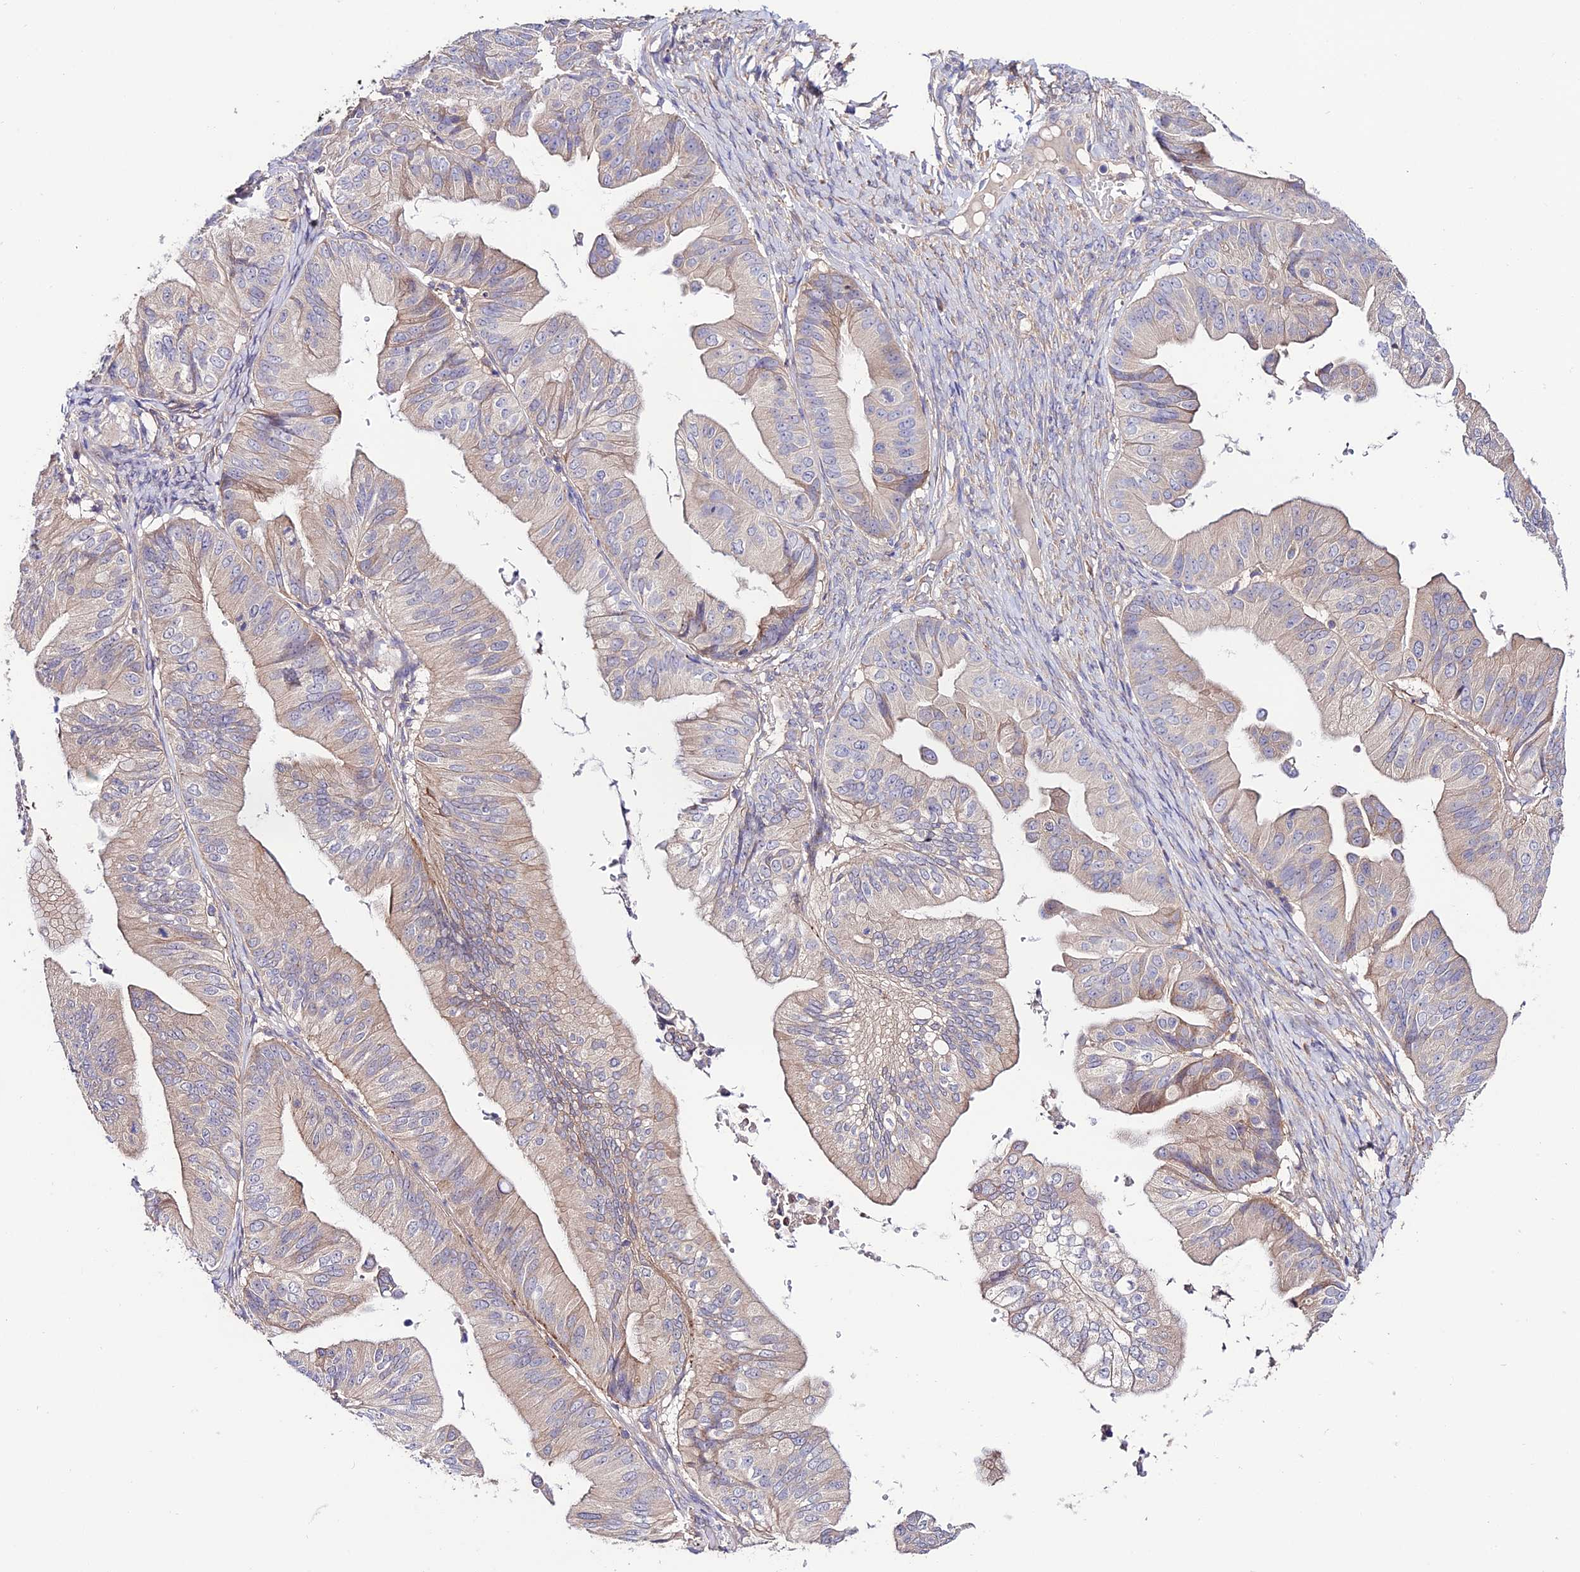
{"staining": {"intensity": "weak", "quantity": "<25%", "location": "cytoplasmic/membranous"}, "tissue": "ovarian cancer", "cell_type": "Tumor cells", "image_type": "cancer", "snomed": [{"axis": "morphology", "description": "Cystadenocarcinoma, mucinous, NOS"}, {"axis": "topography", "description": "Ovary"}], "caption": "IHC of human ovarian cancer shows no positivity in tumor cells. (DAB immunohistochemistry (IHC) visualized using brightfield microscopy, high magnification).", "gene": "BRME1", "patient": {"sex": "female", "age": 61}}